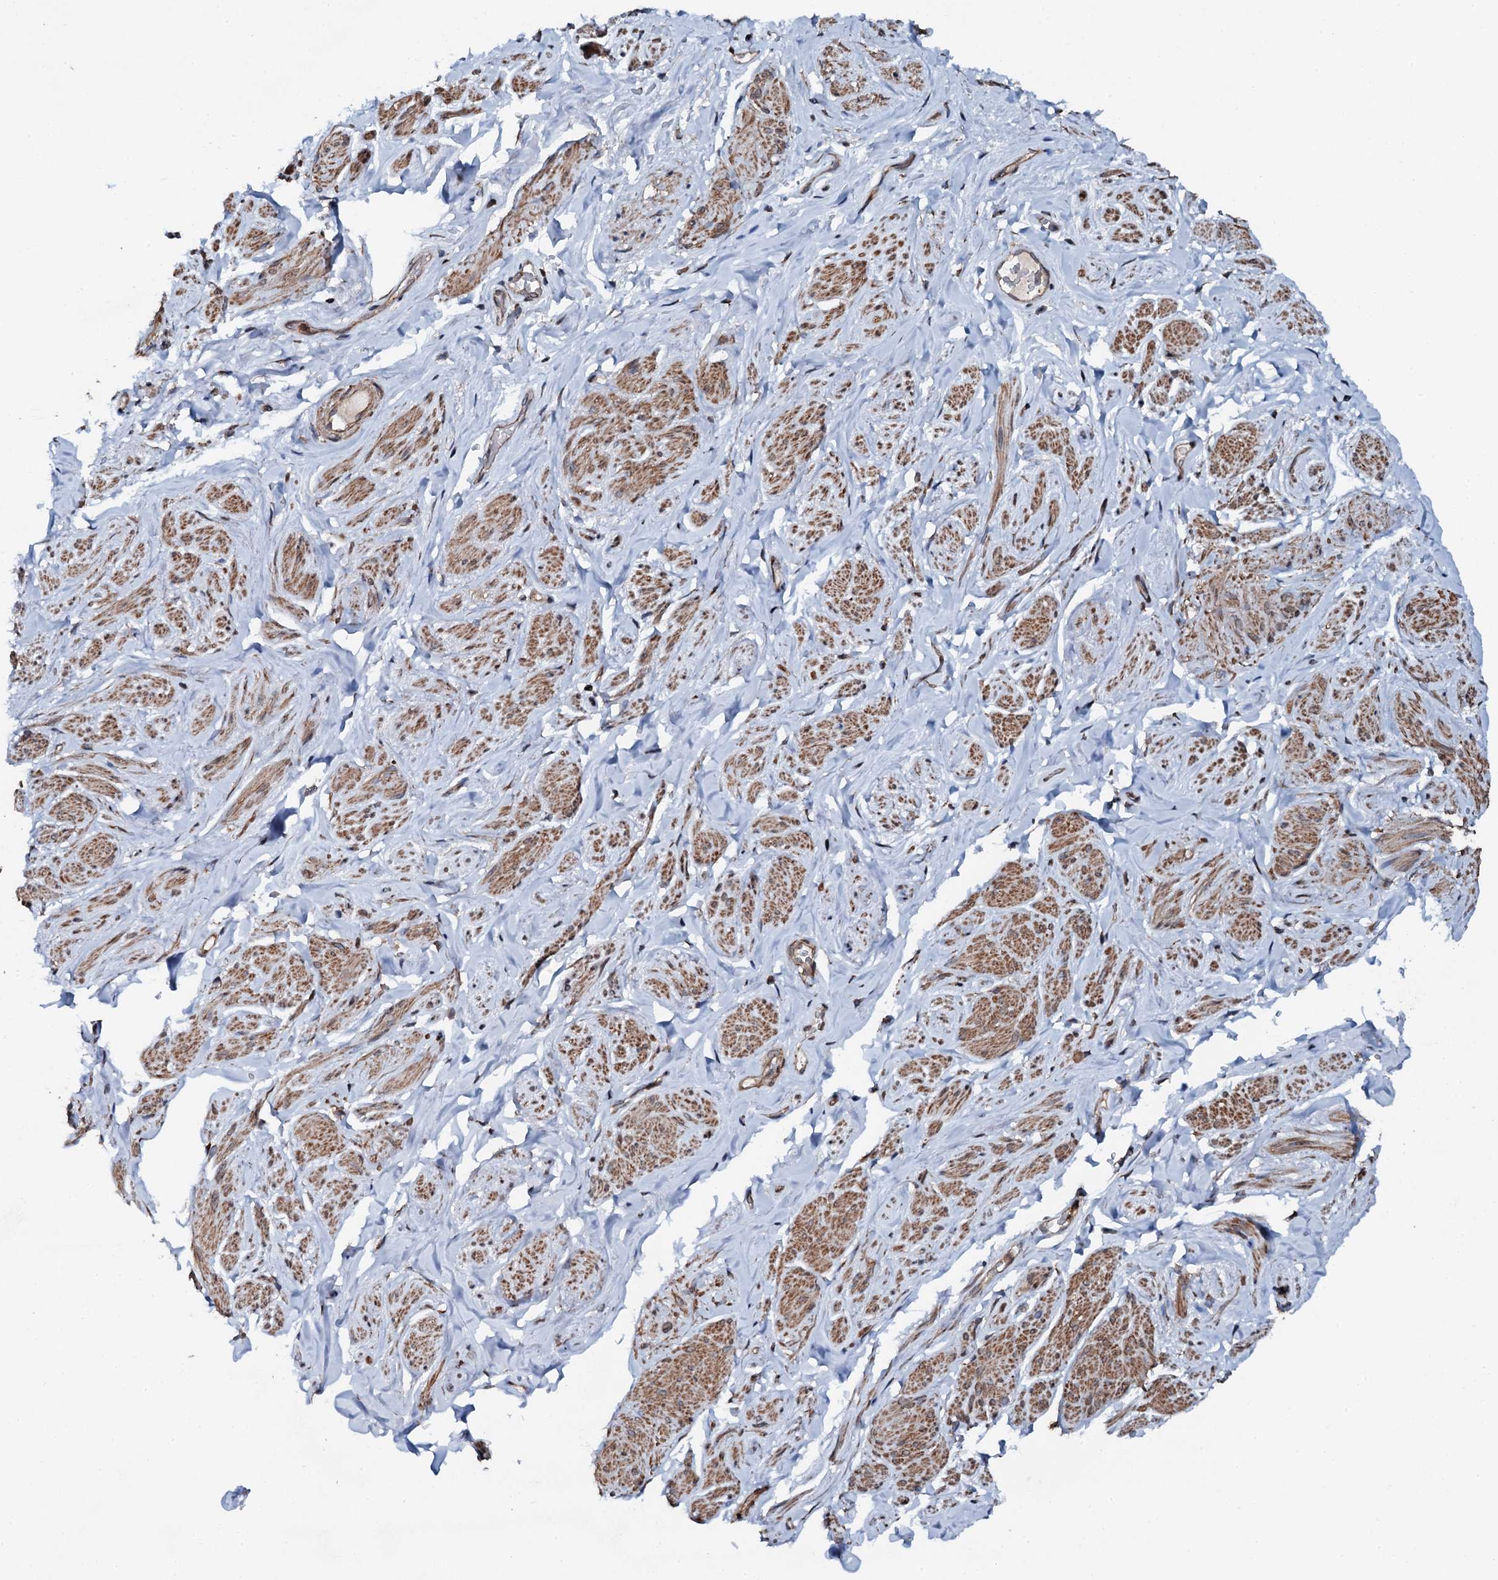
{"staining": {"intensity": "moderate", "quantity": "25%-75%", "location": "cytoplasmic/membranous"}, "tissue": "smooth muscle", "cell_type": "Smooth muscle cells", "image_type": "normal", "snomed": [{"axis": "morphology", "description": "Normal tissue, NOS"}, {"axis": "topography", "description": "Smooth muscle"}, {"axis": "topography", "description": "Peripheral nerve tissue"}], "caption": "An image of smooth muscle stained for a protein displays moderate cytoplasmic/membranous brown staining in smooth muscle cells.", "gene": "EDC4", "patient": {"sex": "male", "age": 69}}